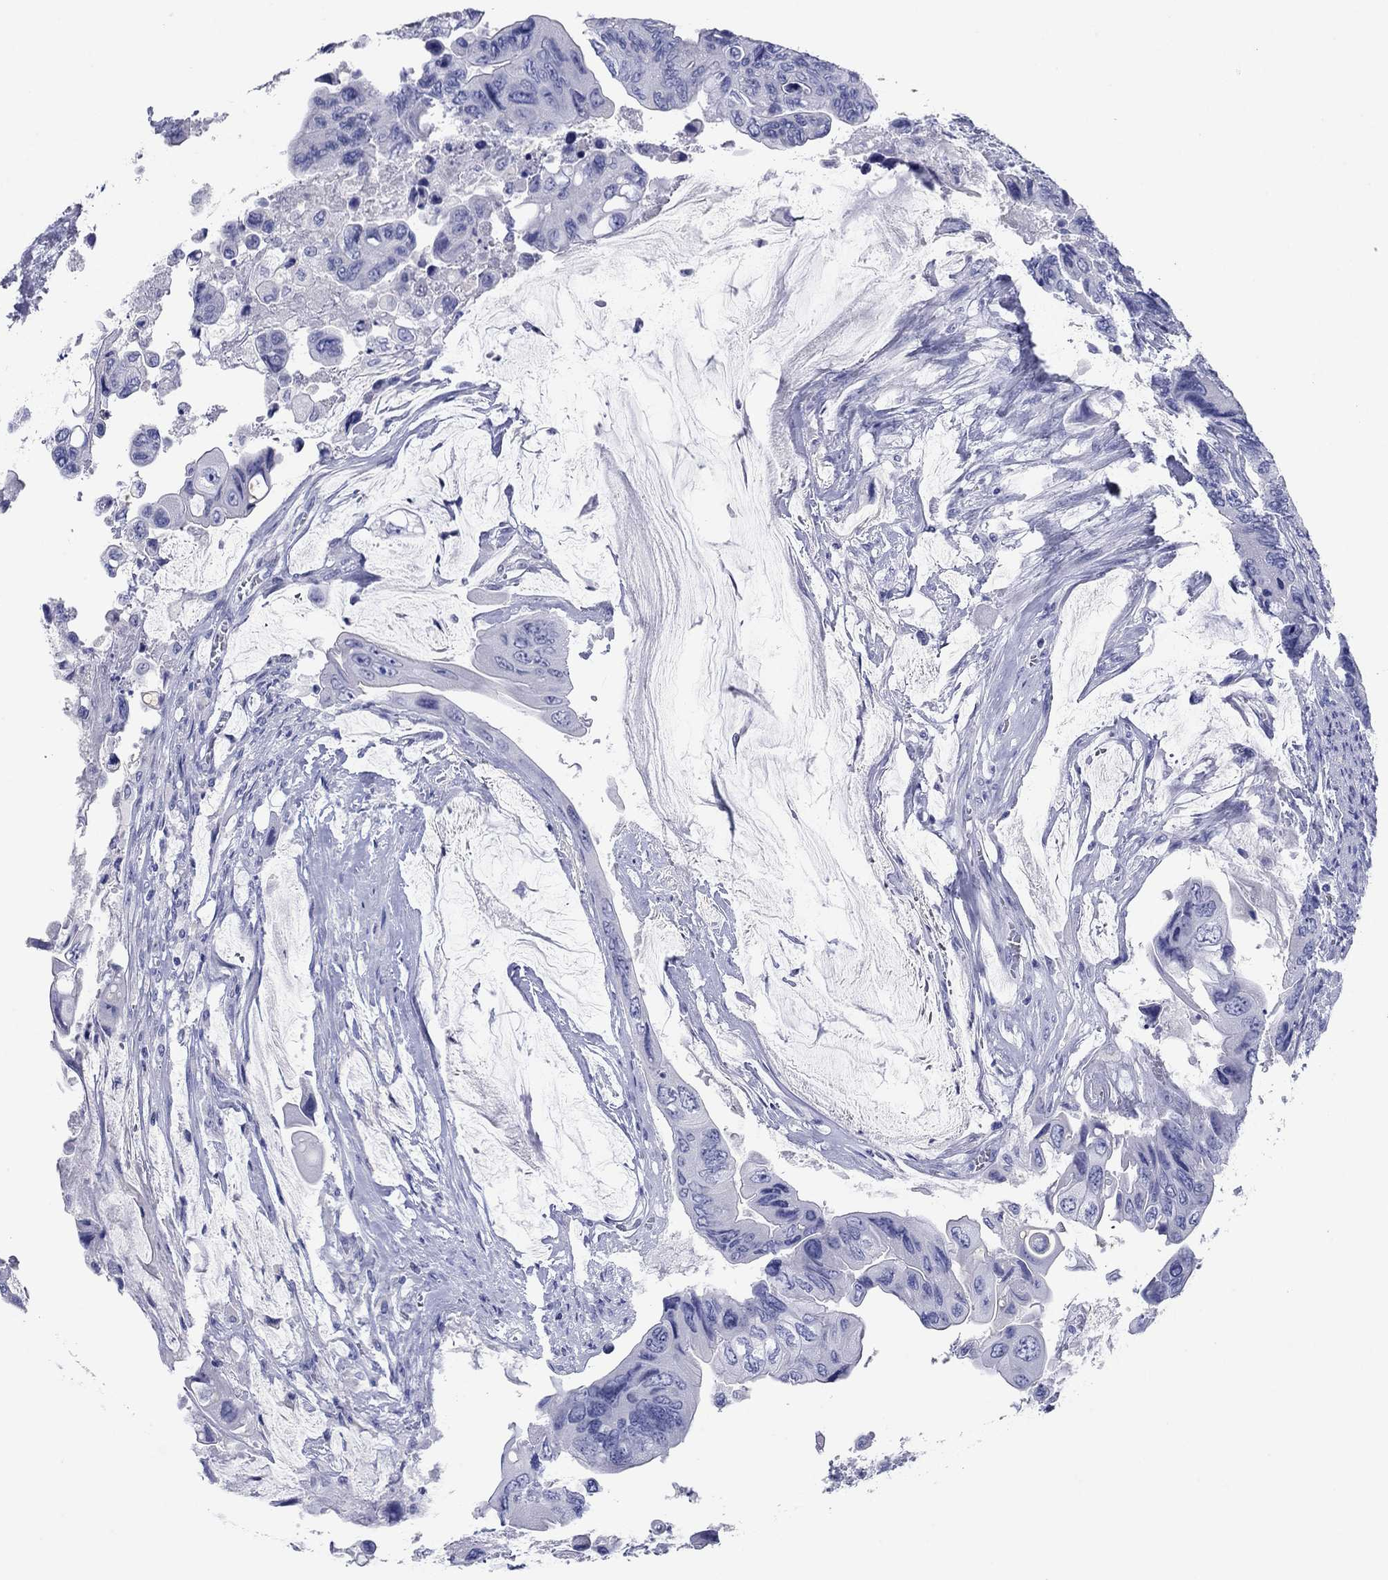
{"staining": {"intensity": "negative", "quantity": "none", "location": "none"}, "tissue": "colorectal cancer", "cell_type": "Tumor cells", "image_type": "cancer", "snomed": [{"axis": "morphology", "description": "Adenocarcinoma, NOS"}, {"axis": "topography", "description": "Rectum"}], "caption": "Immunohistochemistry image of human colorectal cancer (adenocarcinoma) stained for a protein (brown), which displays no expression in tumor cells.", "gene": "ATP4A", "patient": {"sex": "male", "age": 63}}